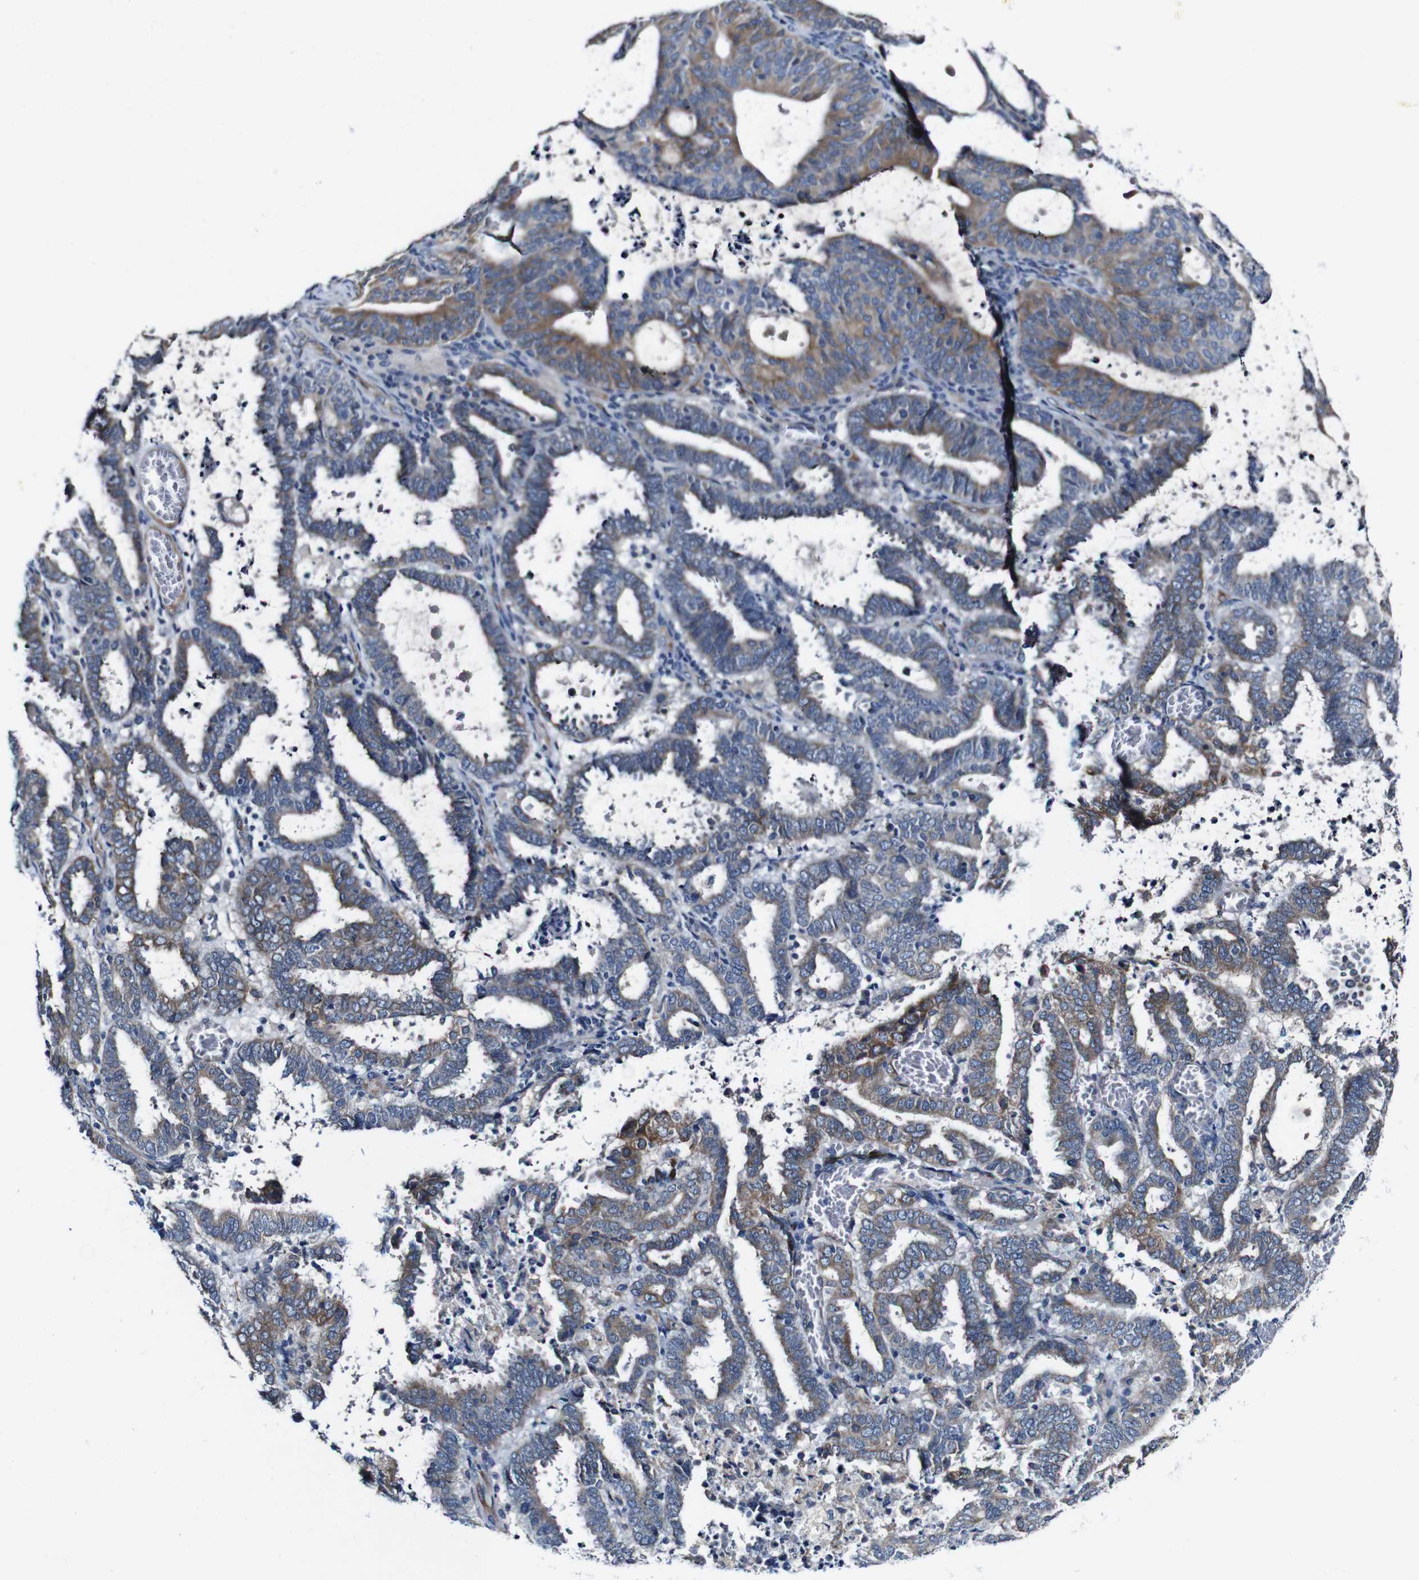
{"staining": {"intensity": "moderate", "quantity": ">75%", "location": "cytoplasmic/membranous"}, "tissue": "endometrial cancer", "cell_type": "Tumor cells", "image_type": "cancer", "snomed": [{"axis": "morphology", "description": "Adenocarcinoma, NOS"}, {"axis": "topography", "description": "Uterus"}], "caption": "Immunohistochemistry (IHC) photomicrograph of neoplastic tissue: adenocarcinoma (endometrial) stained using immunohistochemistry exhibits medium levels of moderate protein expression localized specifically in the cytoplasmic/membranous of tumor cells, appearing as a cytoplasmic/membranous brown color.", "gene": "GRAMD1A", "patient": {"sex": "female", "age": 83}}